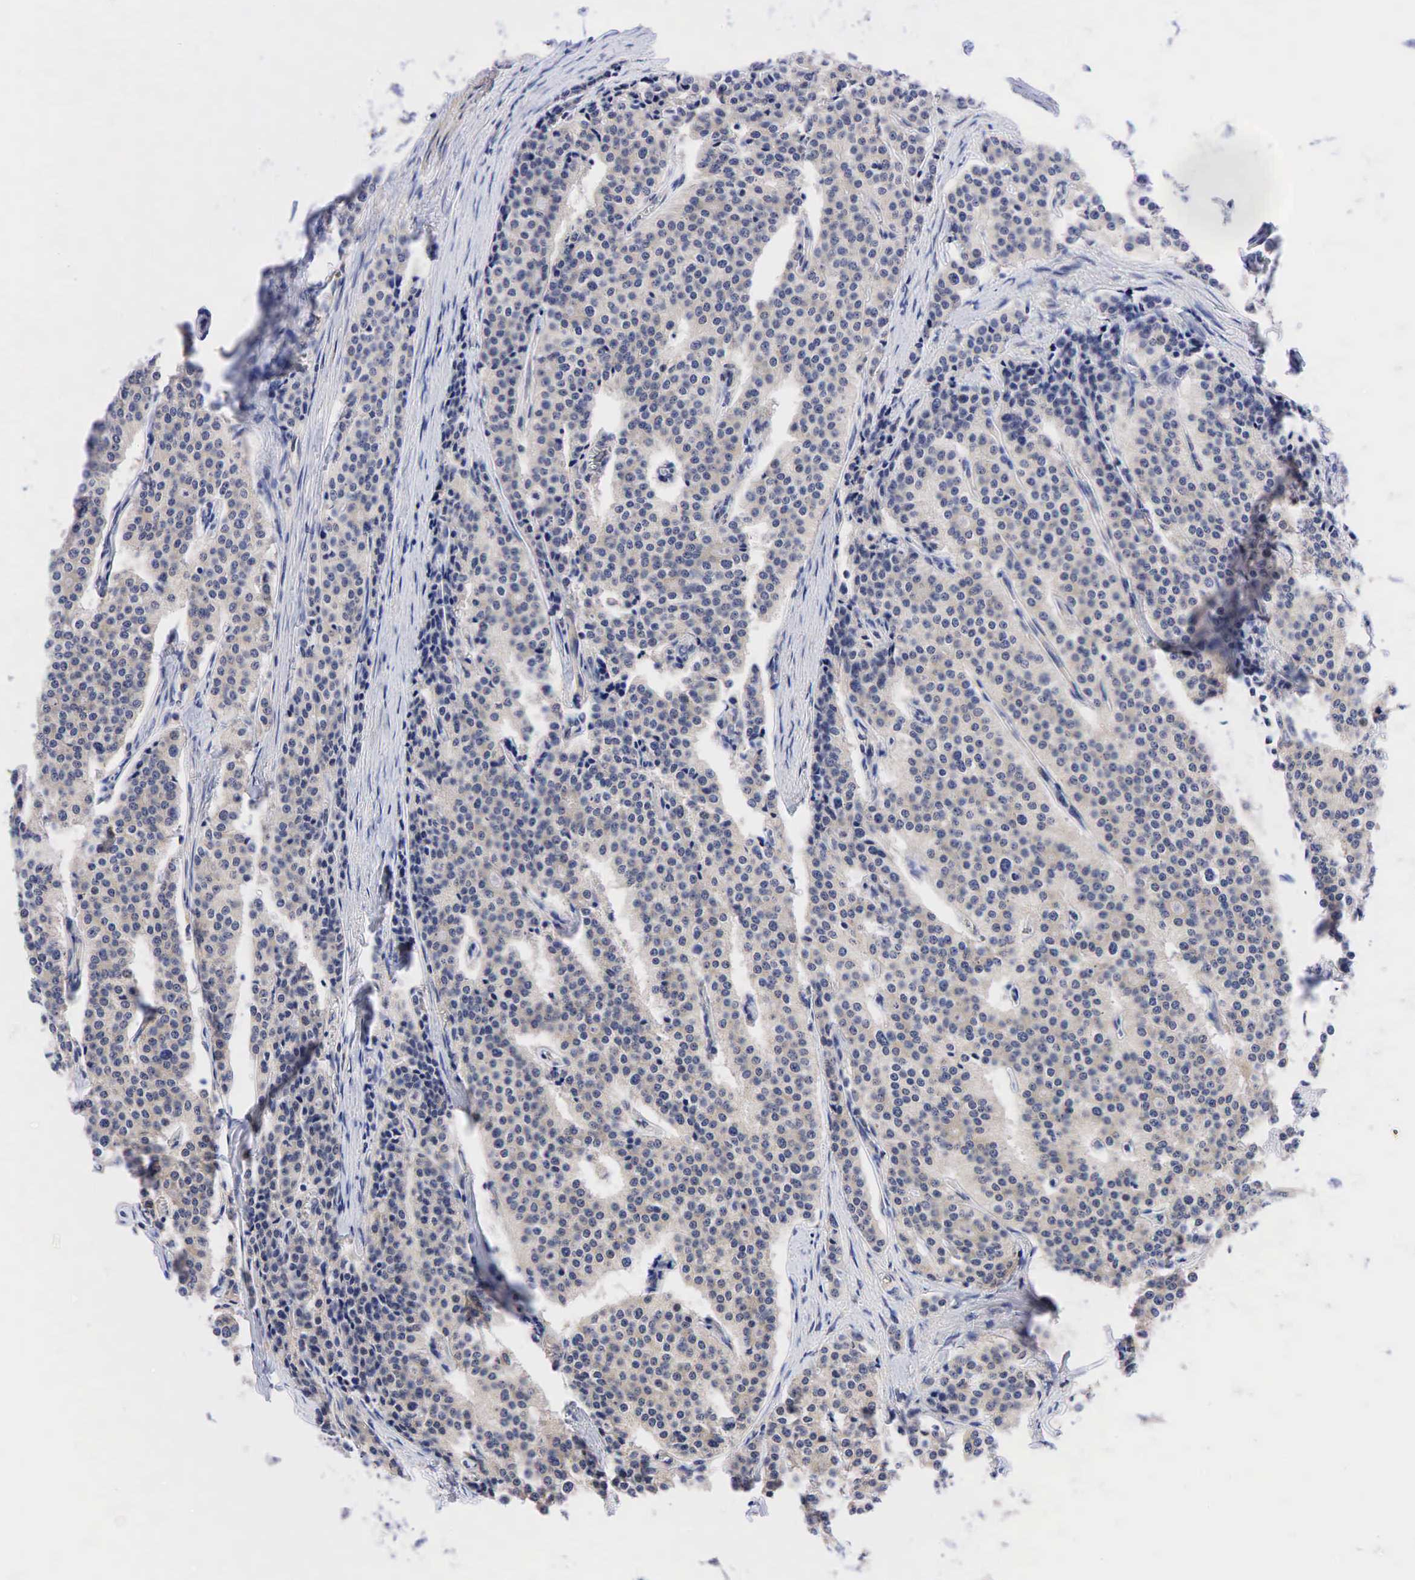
{"staining": {"intensity": "weak", "quantity": "25%-75%", "location": "cytoplasmic/membranous"}, "tissue": "carcinoid", "cell_type": "Tumor cells", "image_type": "cancer", "snomed": [{"axis": "morphology", "description": "Carcinoid, malignant, NOS"}, {"axis": "topography", "description": "Small intestine"}], "caption": "IHC (DAB (3,3'-diaminobenzidine)) staining of human malignant carcinoid exhibits weak cytoplasmic/membranous protein positivity in approximately 25%-75% of tumor cells.", "gene": "CCND1", "patient": {"sex": "male", "age": 63}}